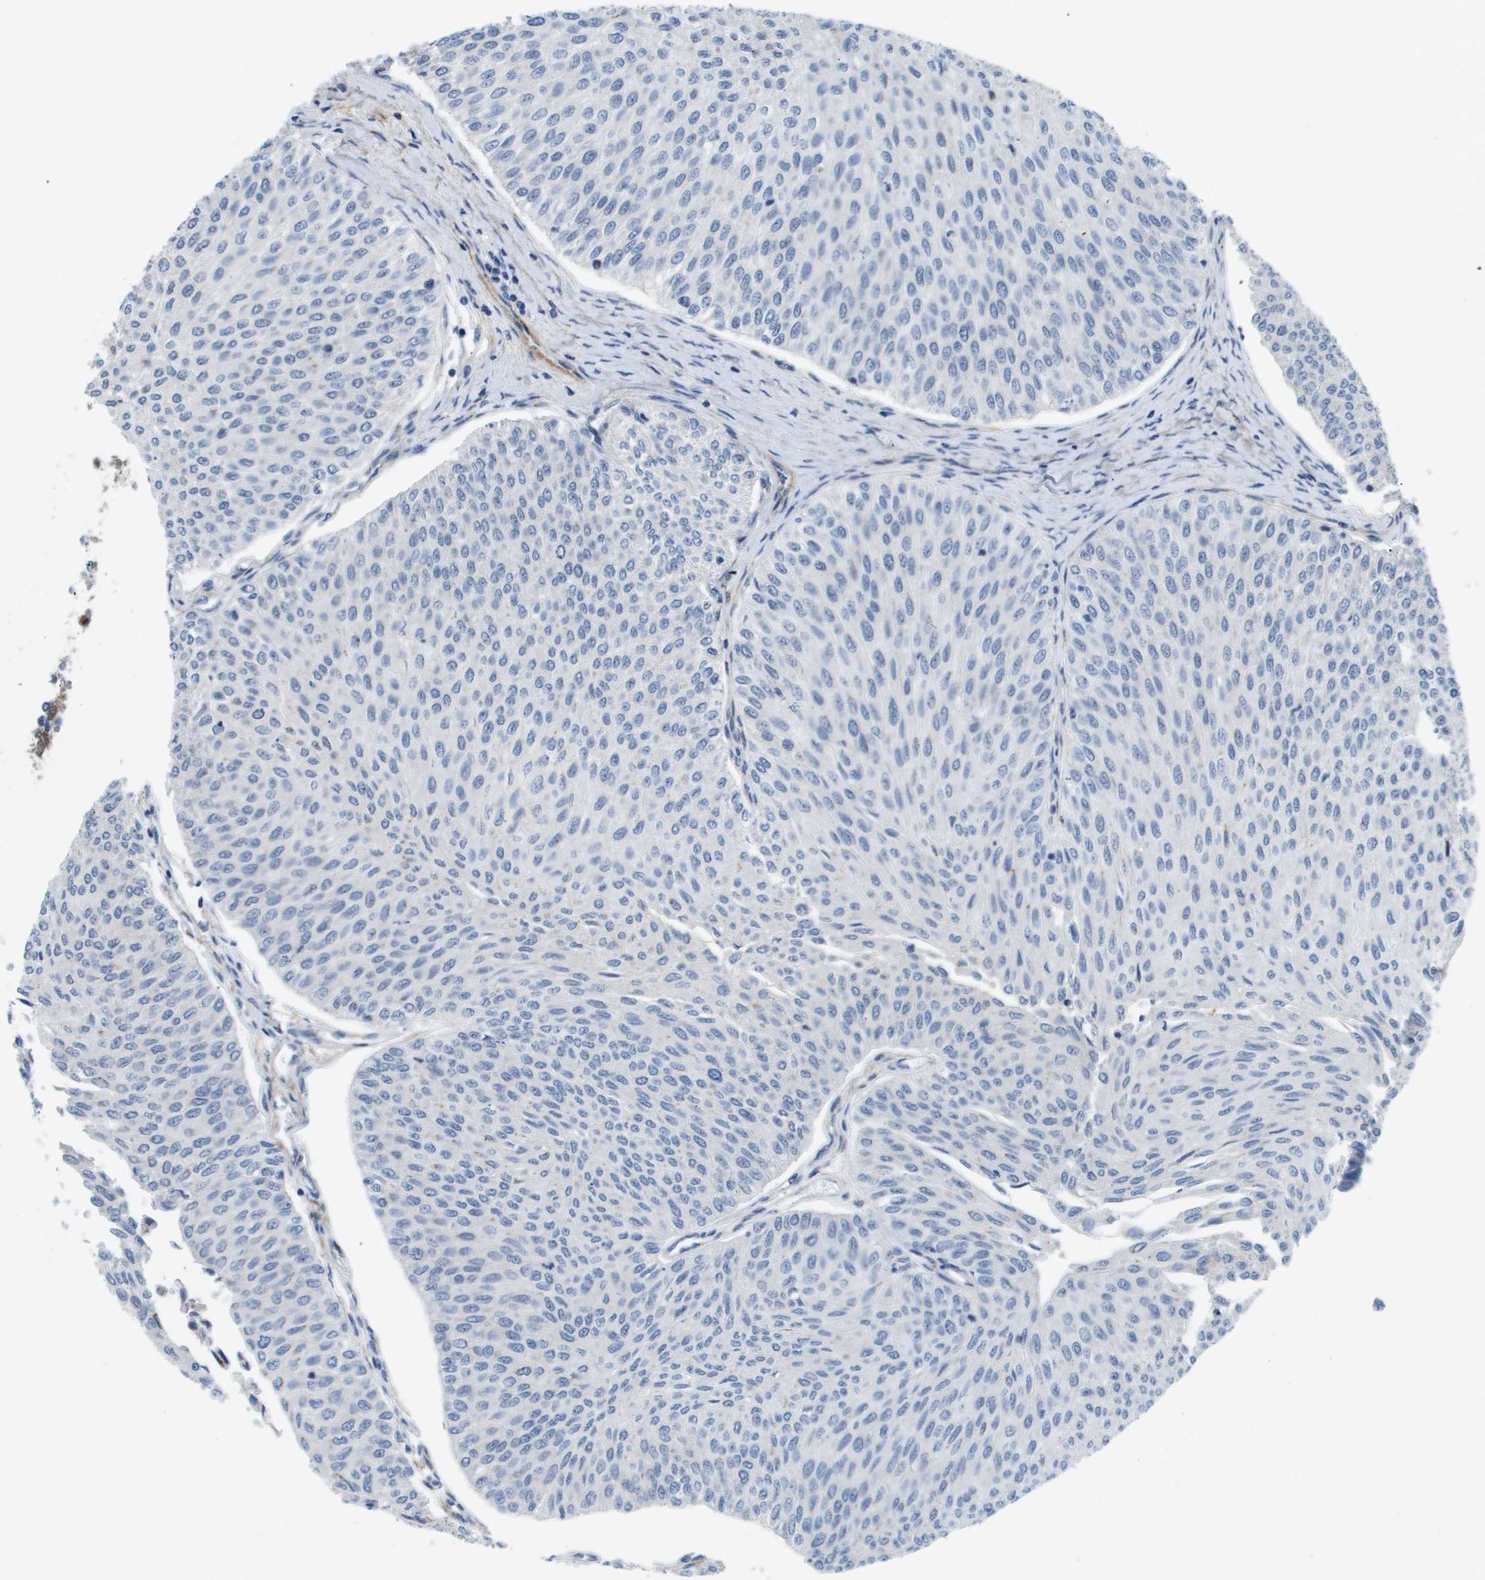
{"staining": {"intensity": "negative", "quantity": "none", "location": "none"}, "tissue": "urothelial cancer", "cell_type": "Tumor cells", "image_type": "cancer", "snomed": [{"axis": "morphology", "description": "Urothelial carcinoma, Low grade"}, {"axis": "topography", "description": "Urinary bladder"}], "caption": "Tumor cells show no significant positivity in urothelial cancer.", "gene": "OTUD5", "patient": {"sex": "male", "age": 78}}